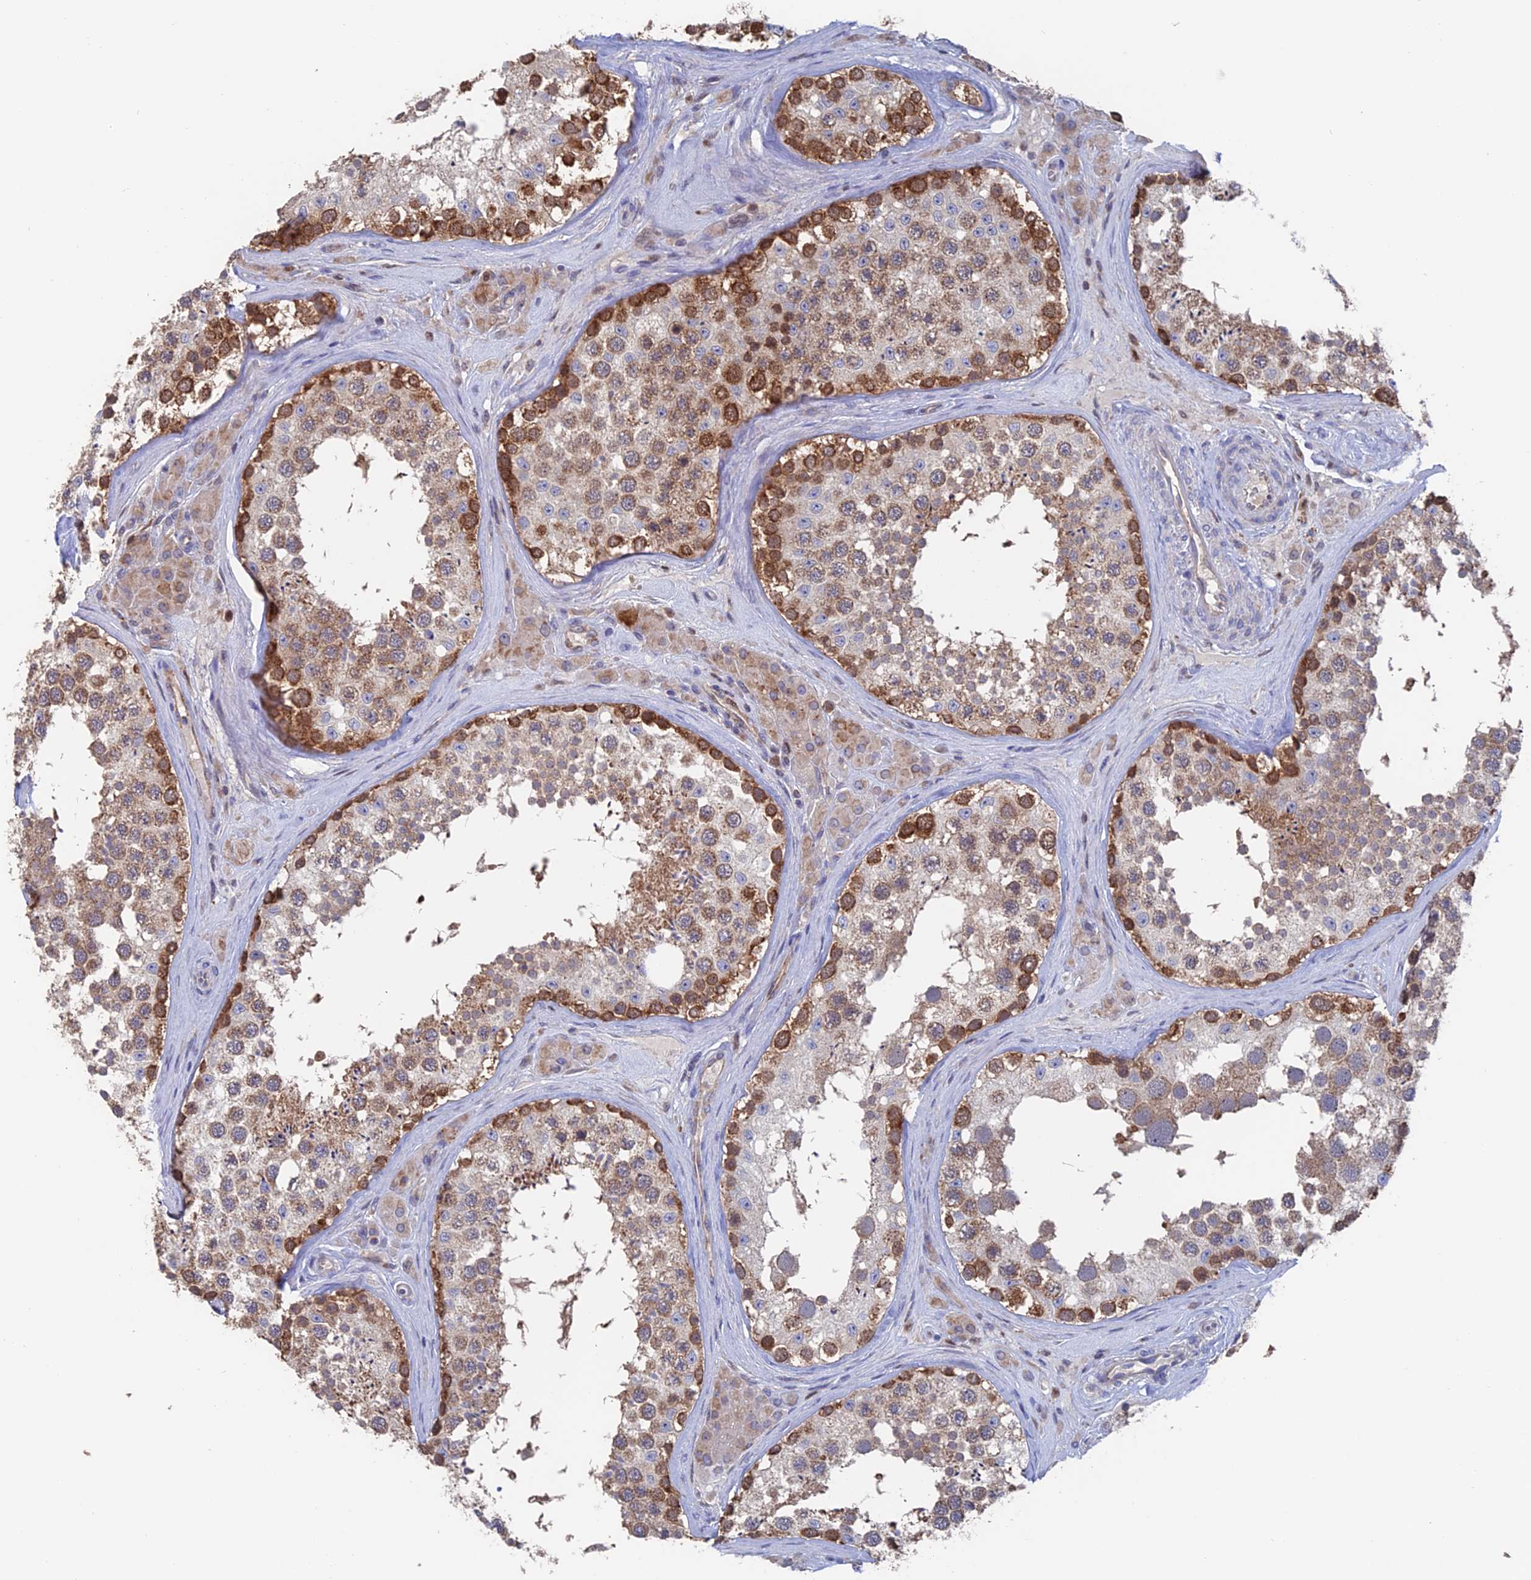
{"staining": {"intensity": "strong", "quantity": "25%-75%", "location": "cytoplasmic/membranous"}, "tissue": "testis", "cell_type": "Cells in seminiferous ducts", "image_type": "normal", "snomed": [{"axis": "morphology", "description": "Normal tissue, NOS"}, {"axis": "topography", "description": "Testis"}], "caption": "The histopathology image shows staining of normal testis, revealing strong cytoplasmic/membranous protein positivity (brown color) within cells in seminiferous ducts. (Brightfield microscopy of DAB IHC at high magnification).", "gene": "DTYMK", "patient": {"sex": "male", "age": 46}}